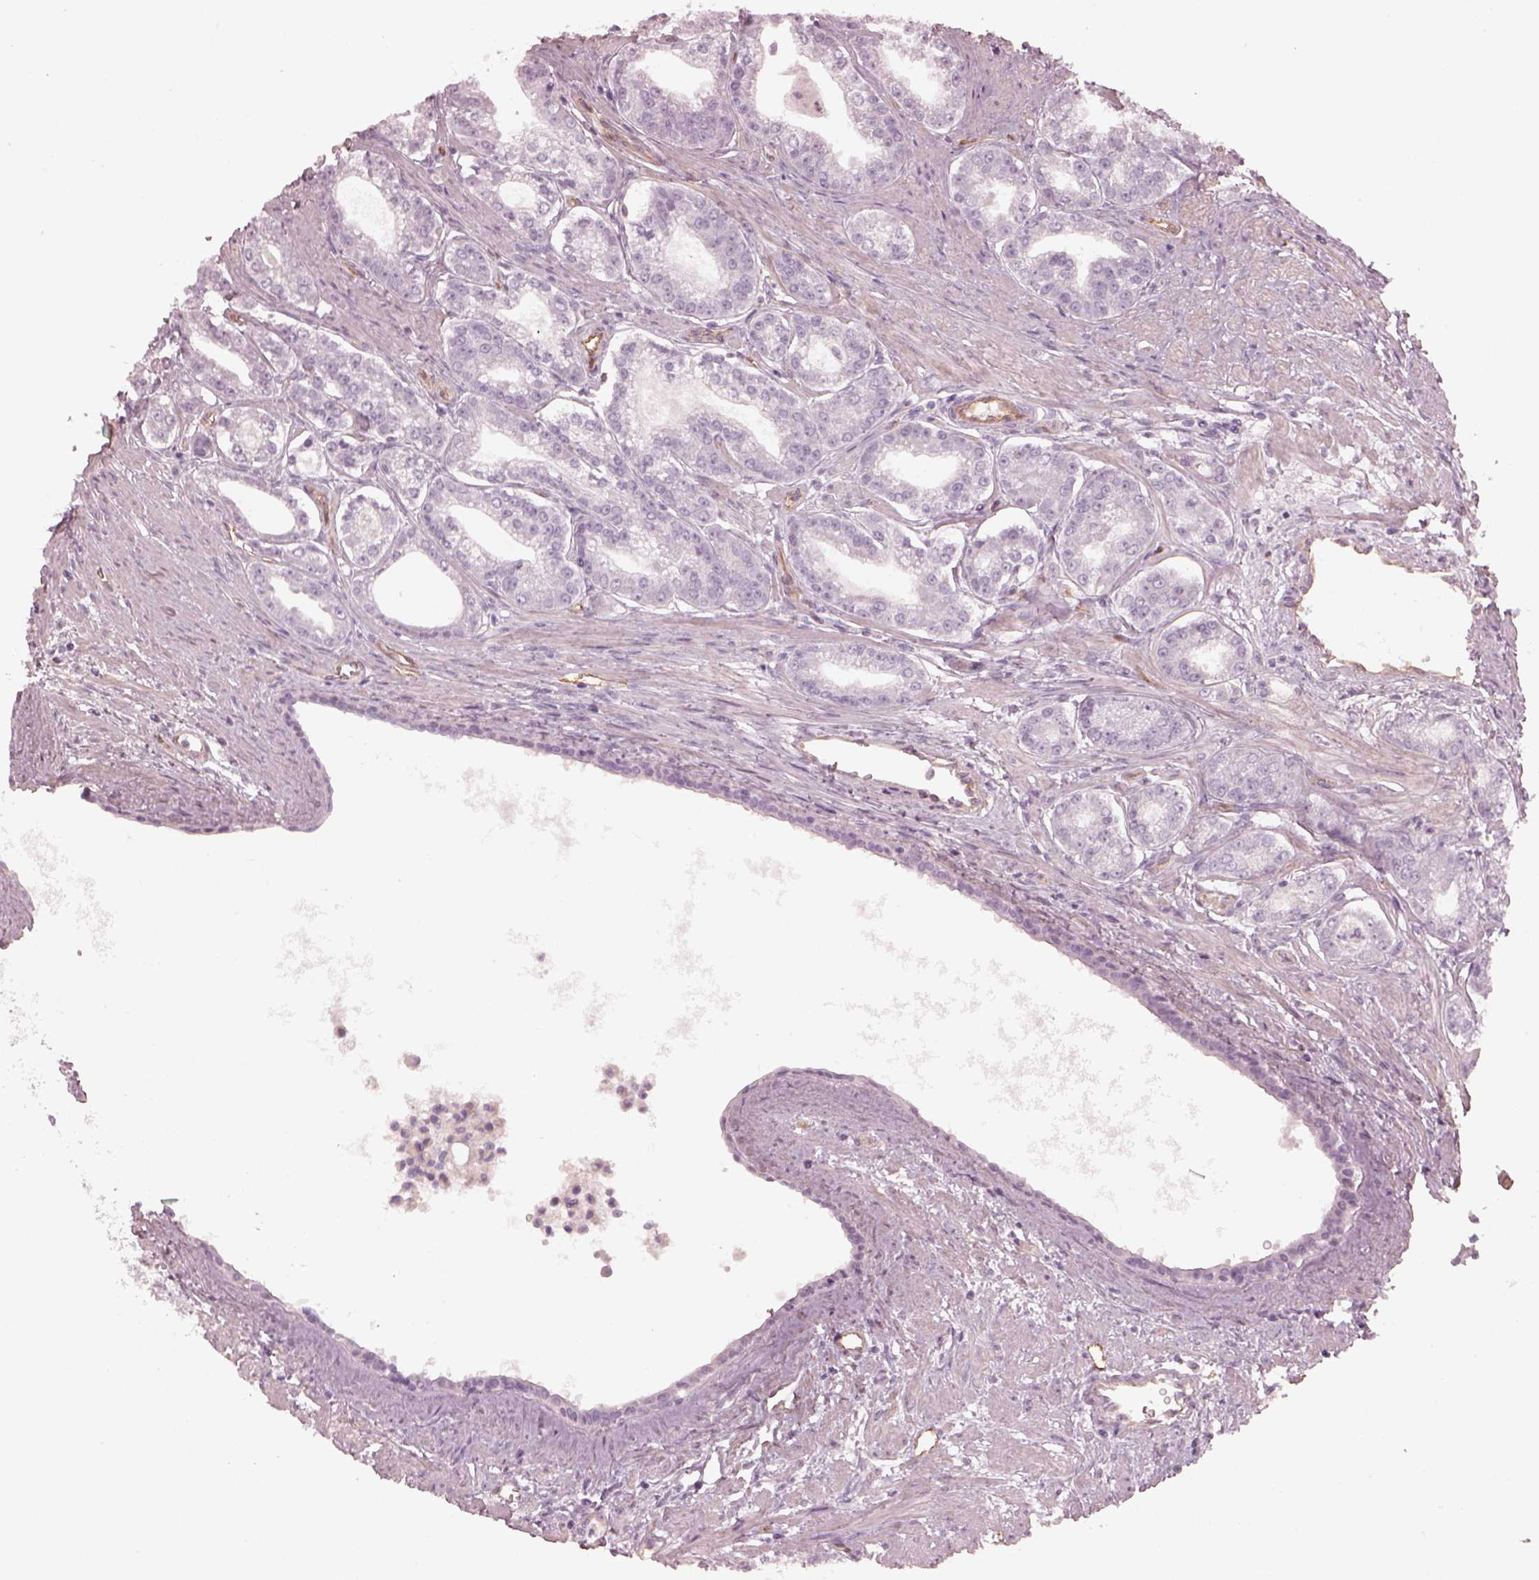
{"staining": {"intensity": "negative", "quantity": "none", "location": "none"}, "tissue": "prostate cancer", "cell_type": "Tumor cells", "image_type": "cancer", "snomed": [{"axis": "morphology", "description": "Adenocarcinoma, NOS"}, {"axis": "topography", "description": "Prostate"}], "caption": "An immunohistochemistry histopathology image of prostate cancer (adenocarcinoma) is shown. There is no staining in tumor cells of prostate cancer (adenocarcinoma). Brightfield microscopy of immunohistochemistry stained with DAB (3,3'-diaminobenzidine) (brown) and hematoxylin (blue), captured at high magnification.", "gene": "EIF4E1B", "patient": {"sex": "male", "age": 71}}